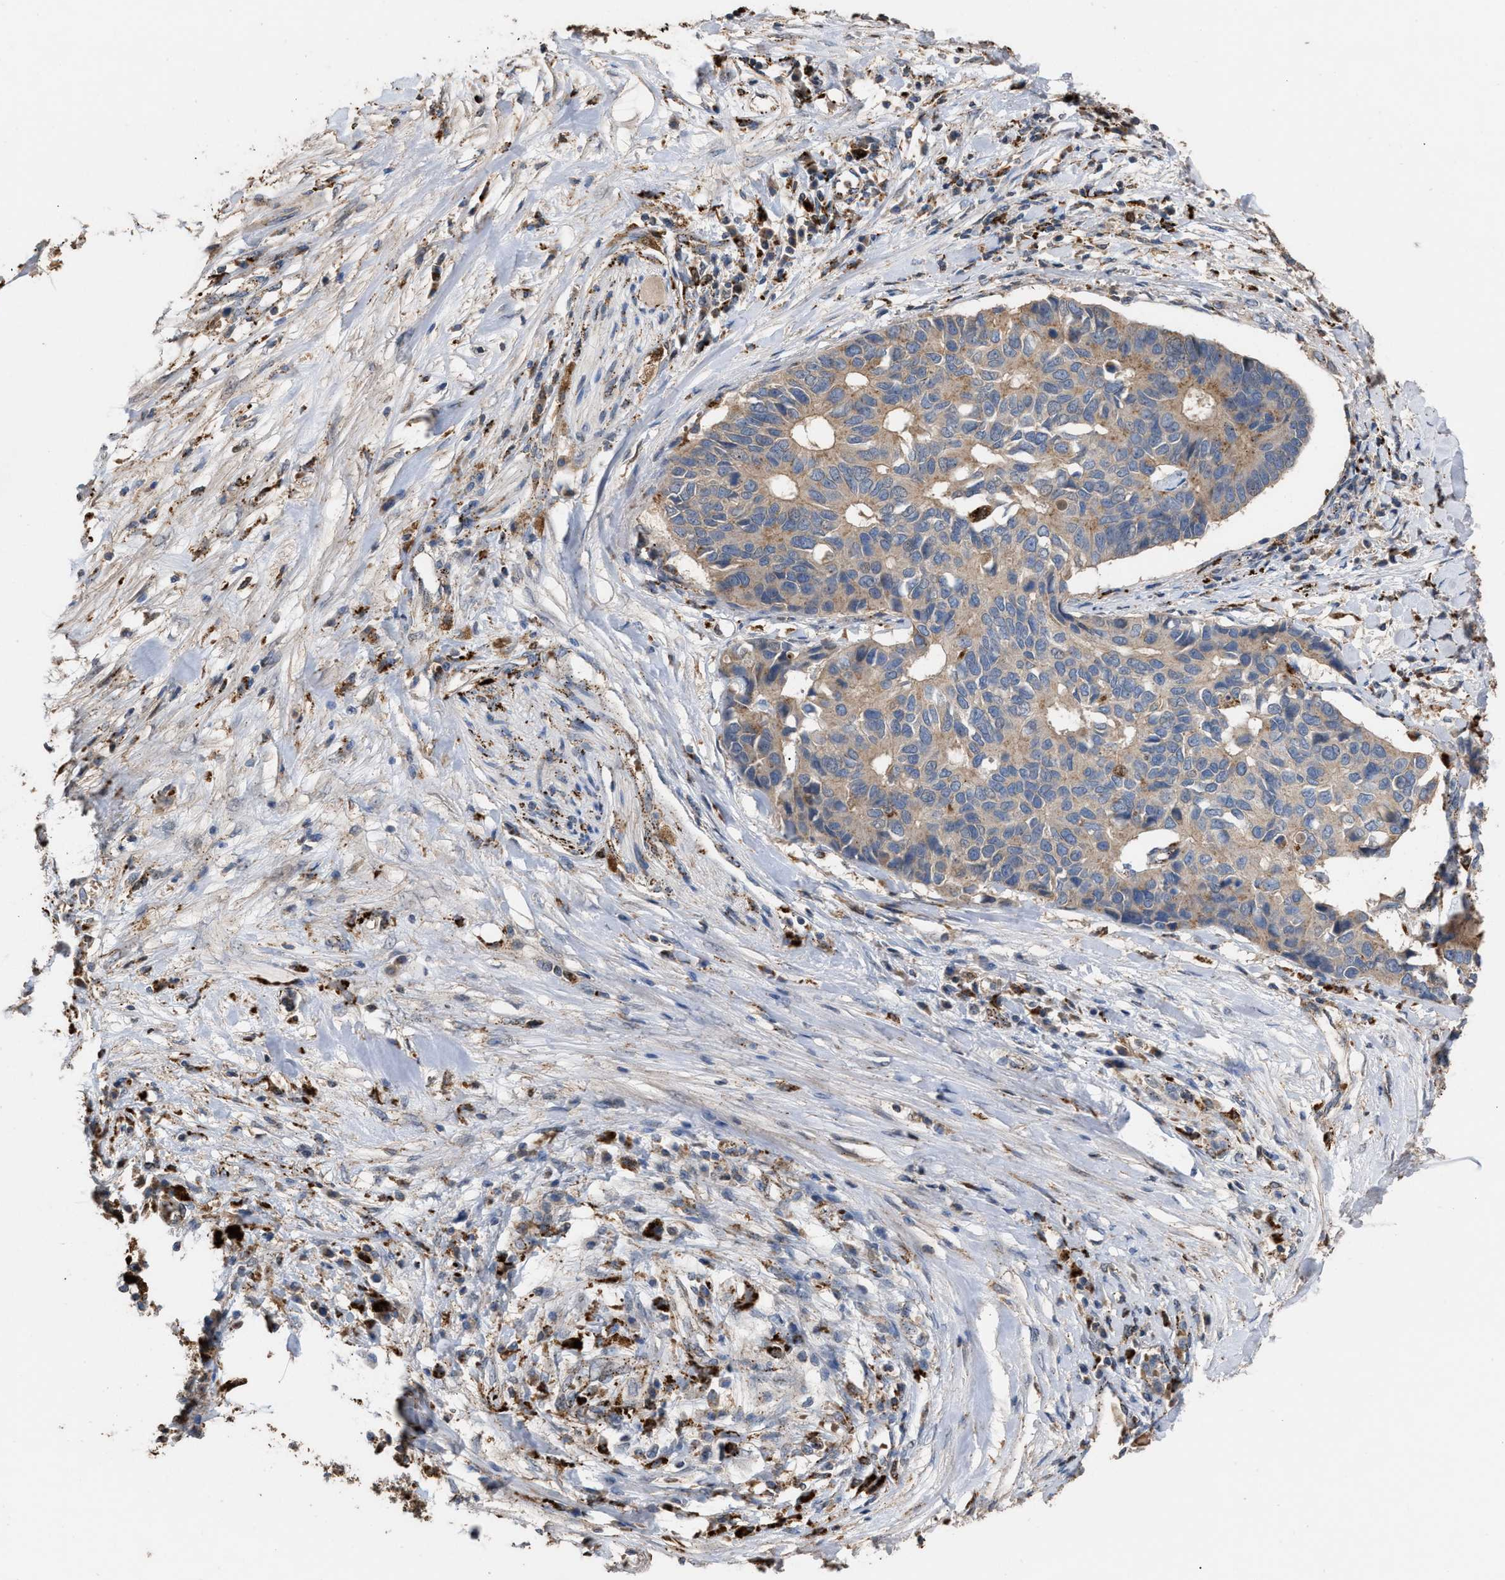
{"staining": {"intensity": "weak", "quantity": "25%-75%", "location": "cytoplasmic/membranous"}, "tissue": "pancreatic cancer", "cell_type": "Tumor cells", "image_type": "cancer", "snomed": [{"axis": "morphology", "description": "Adenocarcinoma, NOS"}, {"axis": "topography", "description": "Pancreas"}], "caption": "The image shows staining of adenocarcinoma (pancreatic), revealing weak cytoplasmic/membranous protein positivity (brown color) within tumor cells.", "gene": "ELMO3", "patient": {"sex": "female", "age": 56}}